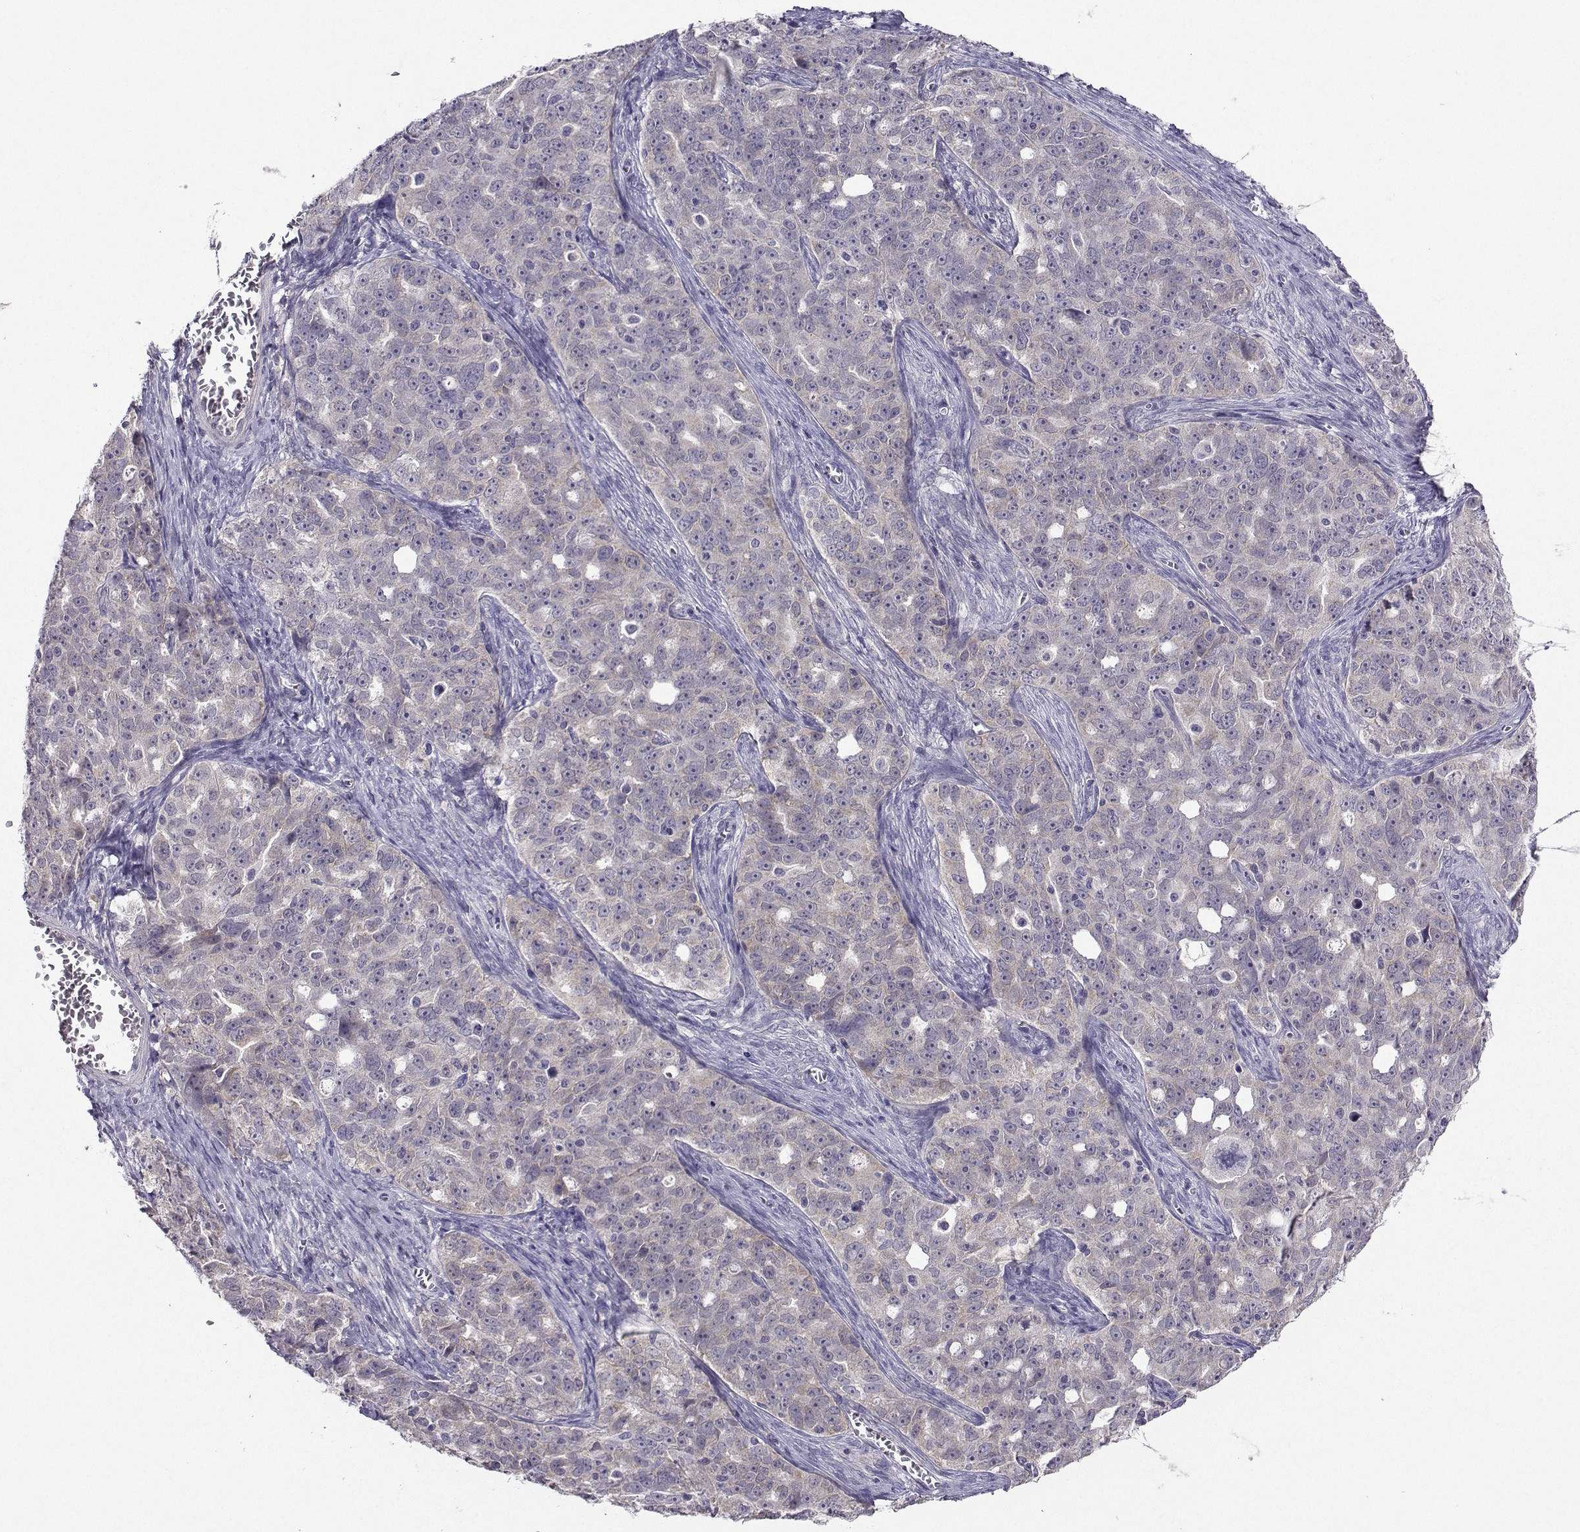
{"staining": {"intensity": "negative", "quantity": "none", "location": "none"}, "tissue": "ovarian cancer", "cell_type": "Tumor cells", "image_type": "cancer", "snomed": [{"axis": "morphology", "description": "Cystadenocarcinoma, serous, NOS"}, {"axis": "topography", "description": "Ovary"}], "caption": "This is a micrograph of immunohistochemistry staining of ovarian cancer (serous cystadenocarcinoma), which shows no positivity in tumor cells.", "gene": "DDX20", "patient": {"sex": "female", "age": 51}}